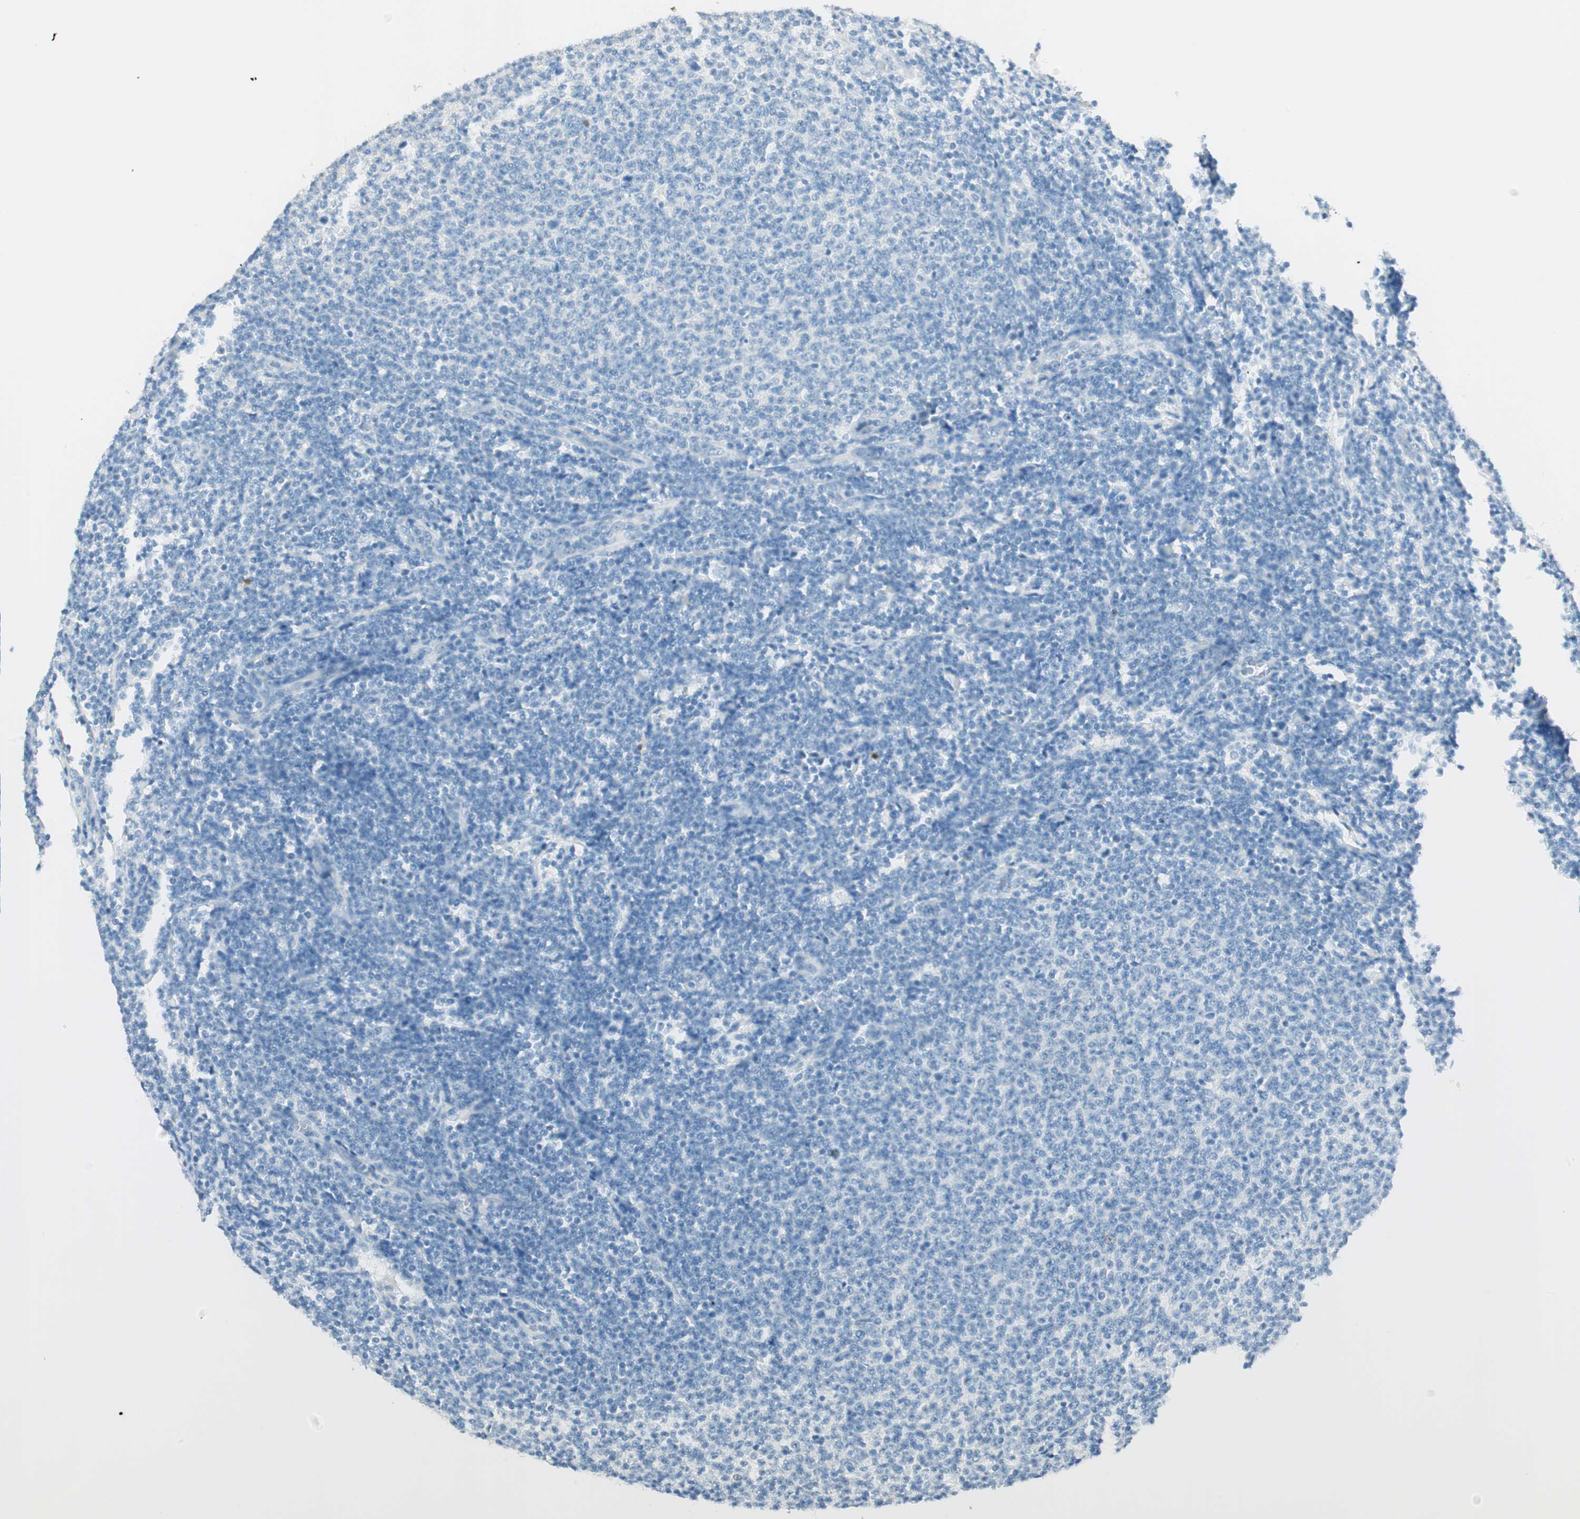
{"staining": {"intensity": "negative", "quantity": "none", "location": "none"}, "tissue": "lymphoma", "cell_type": "Tumor cells", "image_type": "cancer", "snomed": [{"axis": "morphology", "description": "Malignant lymphoma, non-Hodgkin's type, Low grade"}, {"axis": "topography", "description": "Lymph node"}], "caption": "Malignant lymphoma, non-Hodgkin's type (low-grade) stained for a protein using immunohistochemistry shows no staining tumor cells.", "gene": "HPGD", "patient": {"sex": "male", "age": 66}}